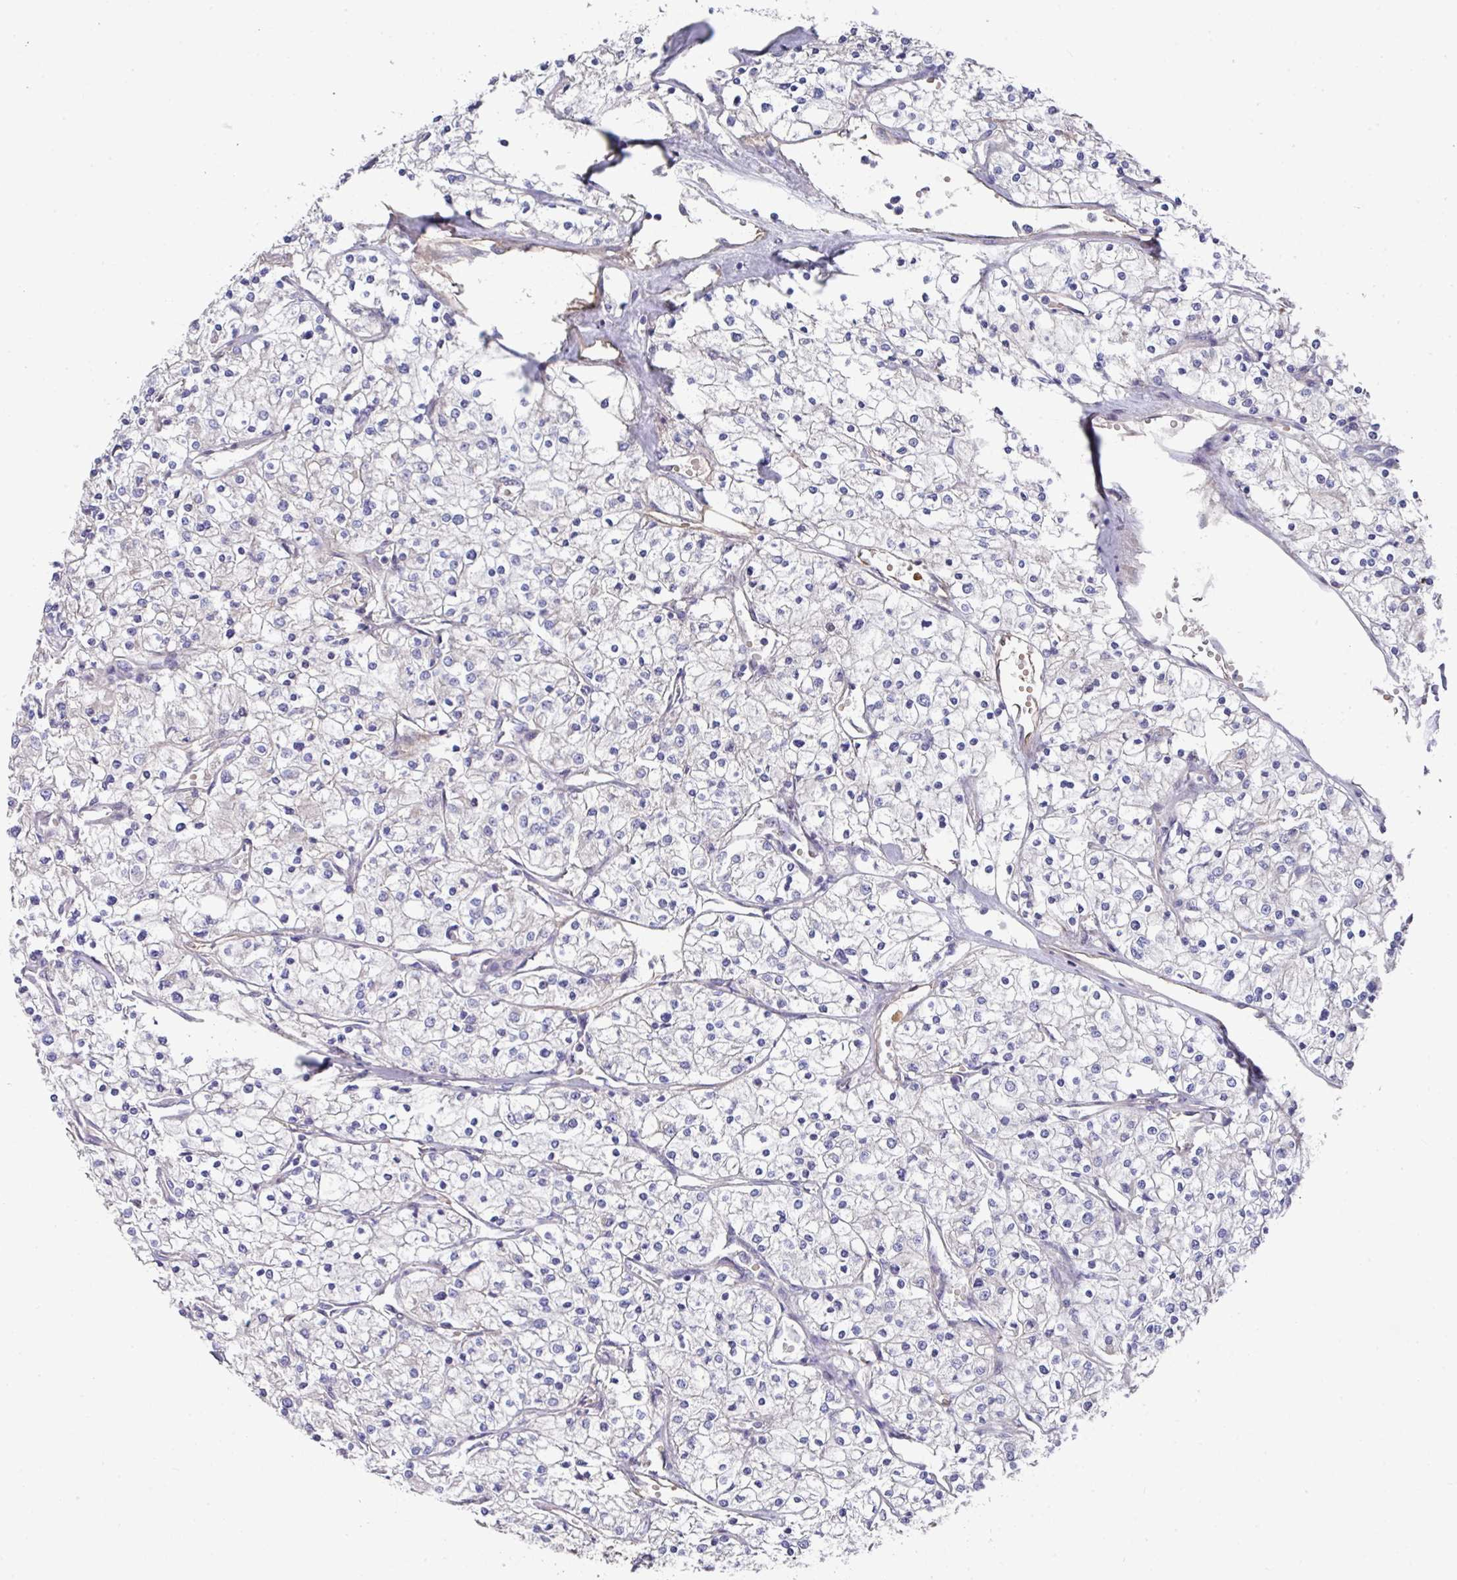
{"staining": {"intensity": "negative", "quantity": "none", "location": "none"}, "tissue": "renal cancer", "cell_type": "Tumor cells", "image_type": "cancer", "snomed": [{"axis": "morphology", "description": "Adenocarcinoma, NOS"}, {"axis": "topography", "description": "Kidney"}], "caption": "Renal cancer was stained to show a protein in brown. There is no significant positivity in tumor cells. (Immunohistochemistry (ihc), brightfield microscopy, high magnification).", "gene": "PRR5", "patient": {"sex": "male", "age": 80}}